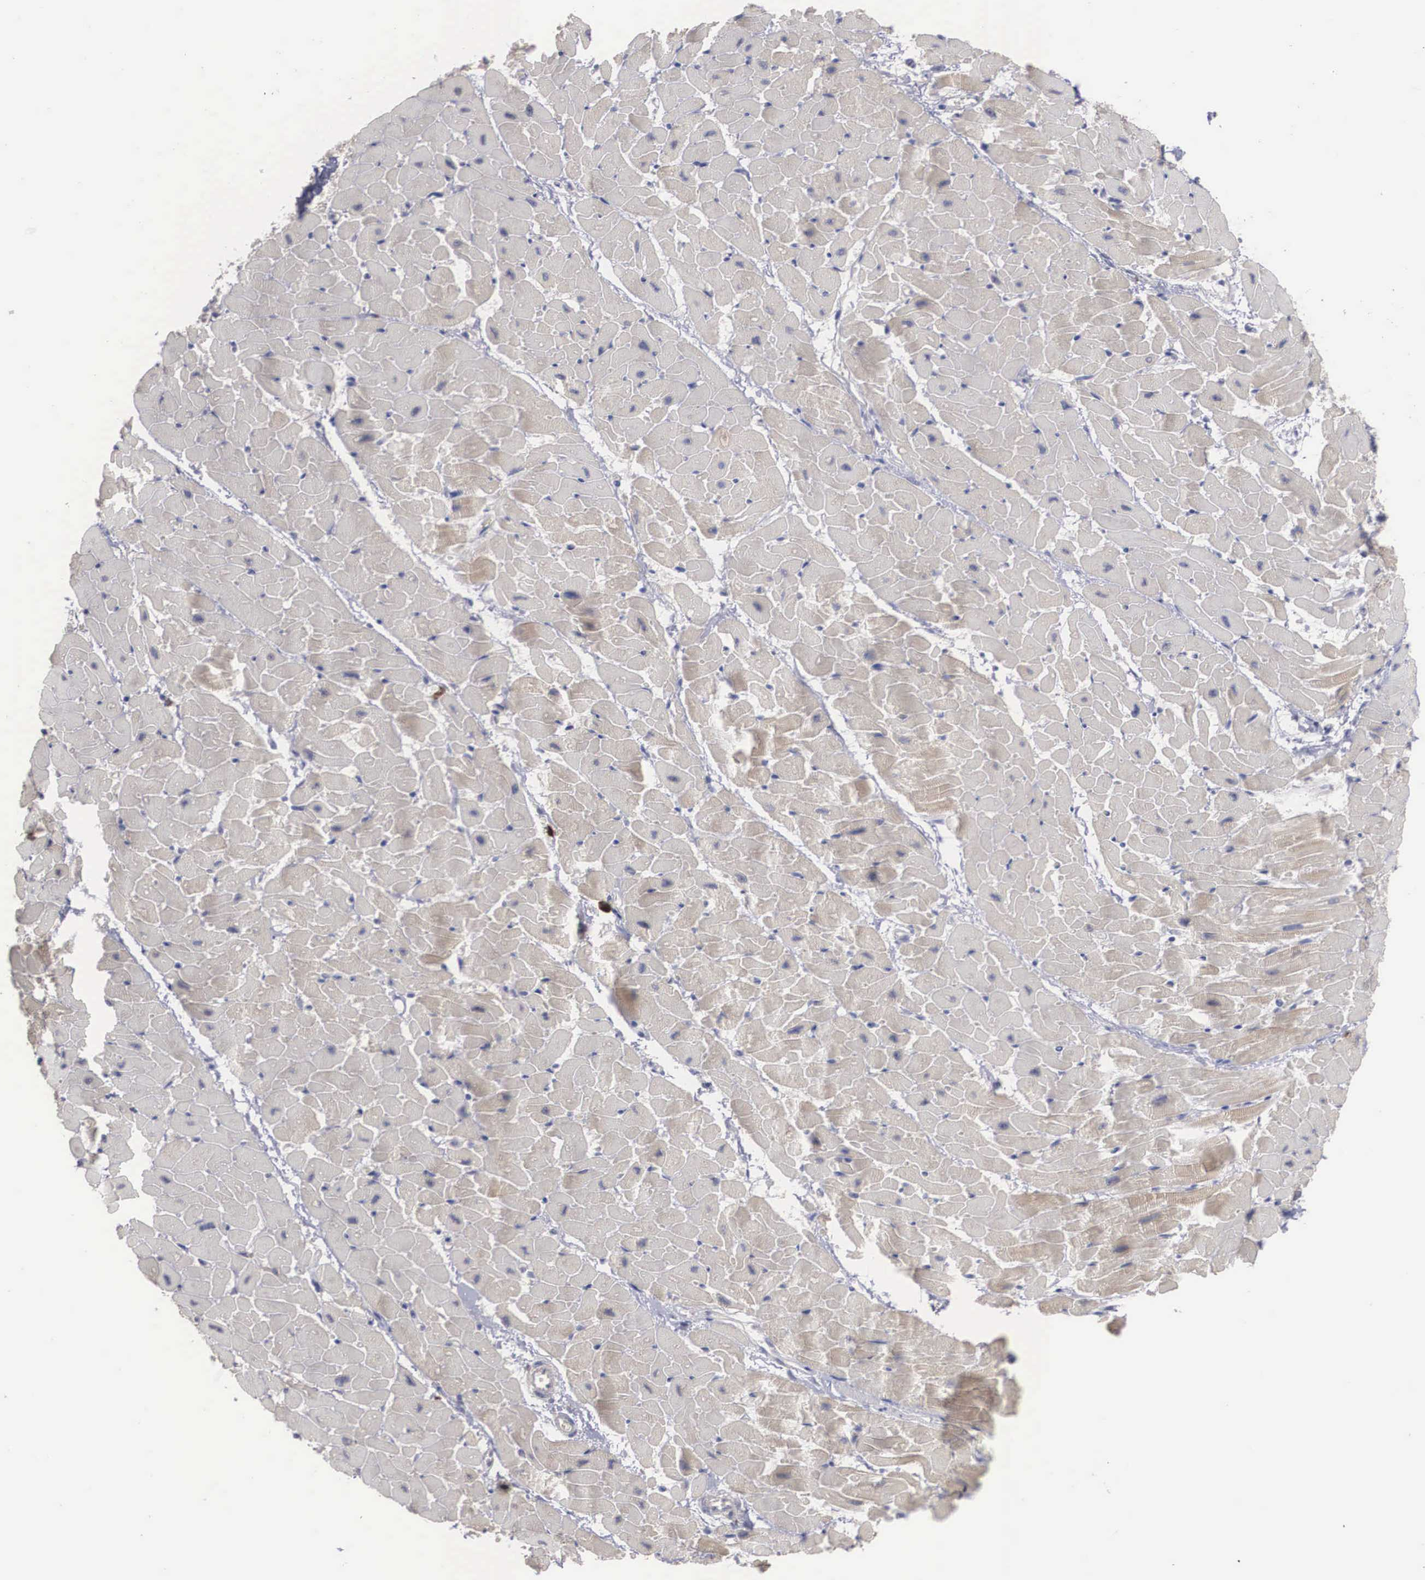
{"staining": {"intensity": "weak", "quantity": "<25%", "location": "cytoplasmic/membranous"}, "tissue": "heart muscle", "cell_type": "Cardiomyocytes", "image_type": "normal", "snomed": [{"axis": "morphology", "description": "Normal tissue, NOS"}, {"axis": "topography", "description": "Heart"}], "caption": "The photomicrograph reveals no significant positivity in cardiomyocytes of heart muscle. (DAB immunohistochemistry (IHC) visualized using brightfield microscopy, high magnification).", "gene": "AMN", "patient": {"sex": "female", "age": 19}}